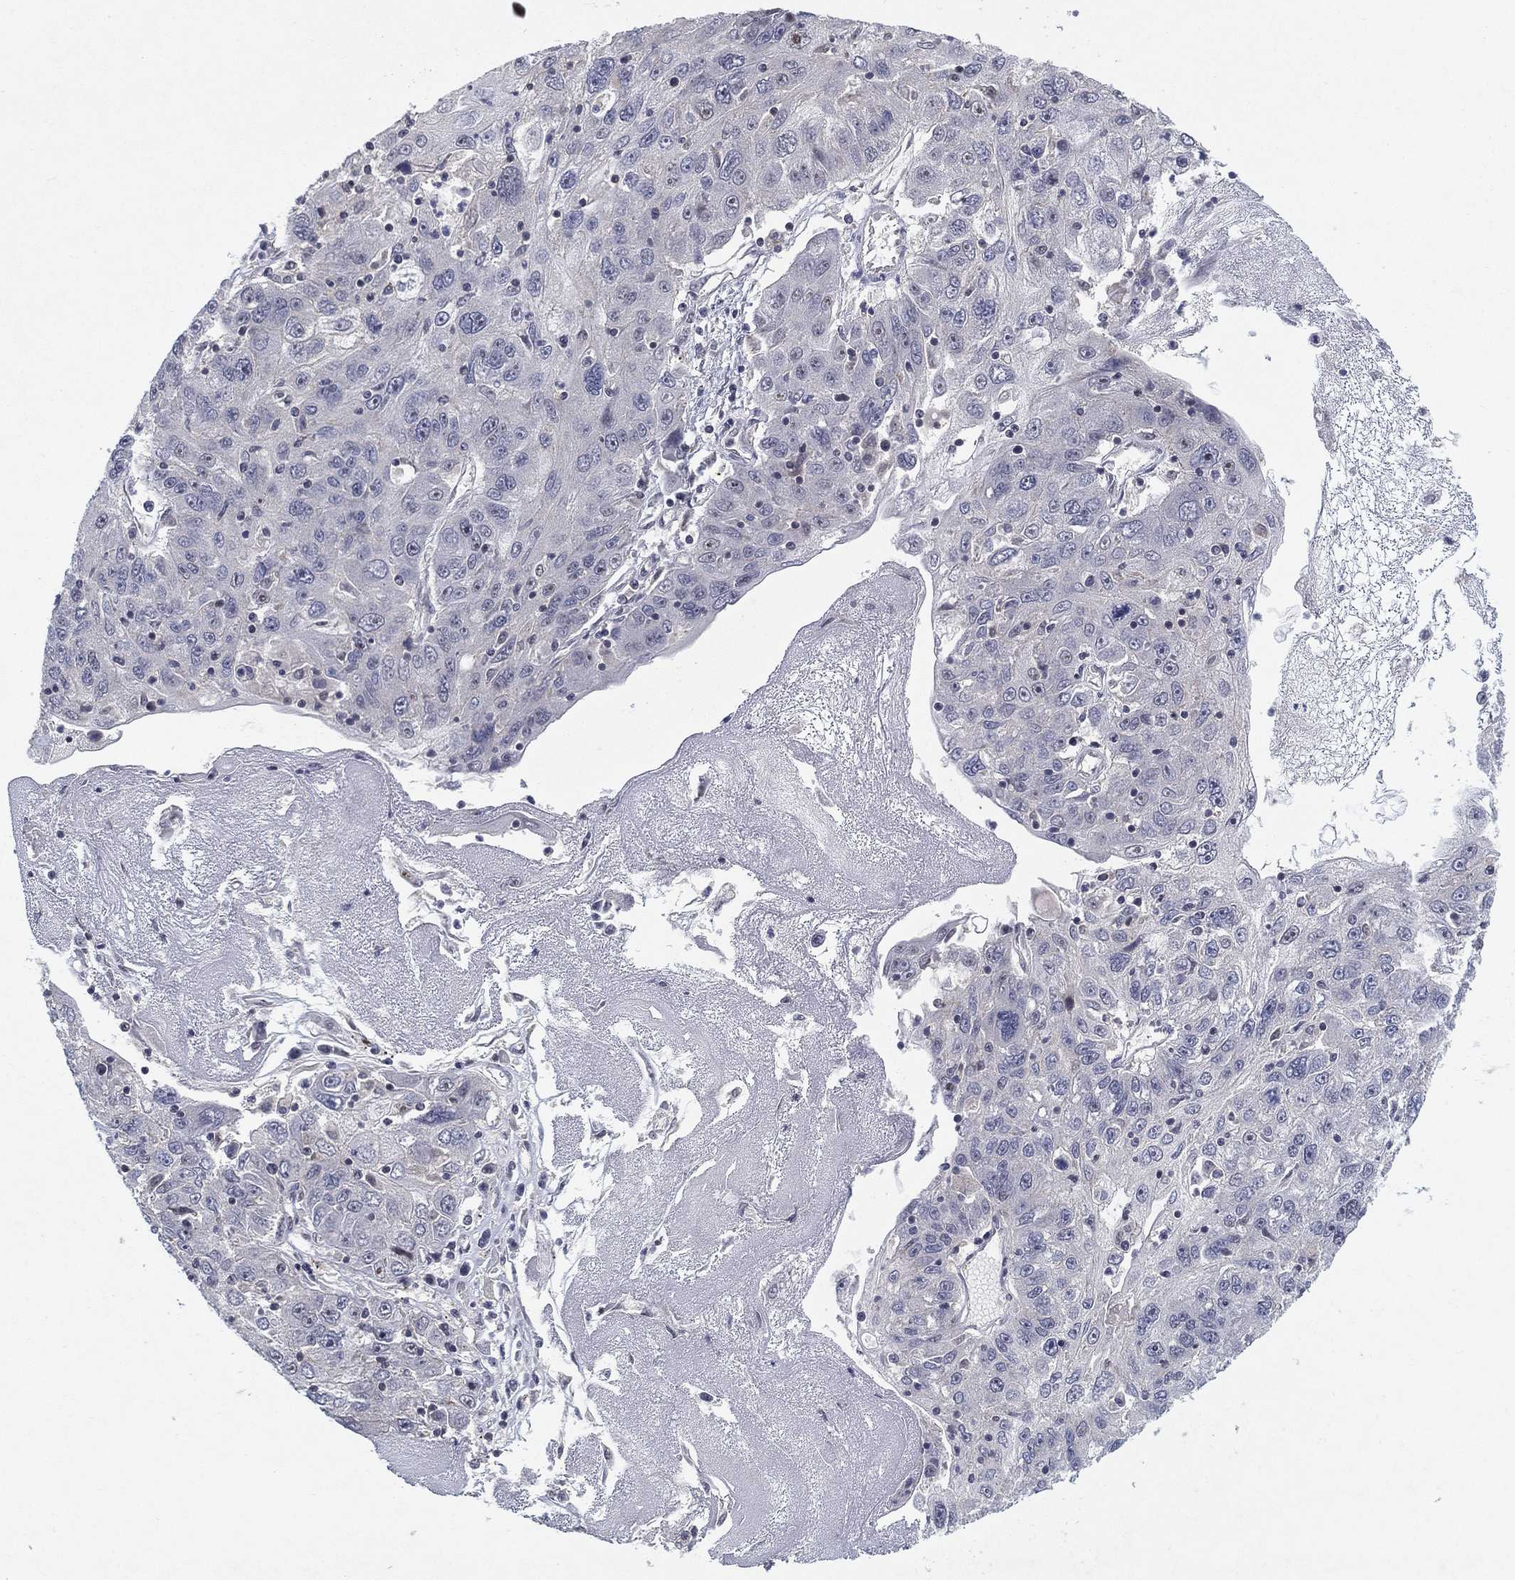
{"staining": {"intensity": "negative", "quantity": "none", "location": "none"}, "tissue": "stomach cancer", "cell_type": "Tumor cells", "image_type": "cancer", "snomed": [{"axis": "morphology", "description": "Adenocarcinoma, NOS"}, {"axis": "topography", "description": "Stomach"}], "caption": "Stomach adenocarcinoma was stained to show a protein in brown. There is no significant expression in tumor cells.", "gene": "DGCR8", "patient": {"sex": "male", "age": 56}}